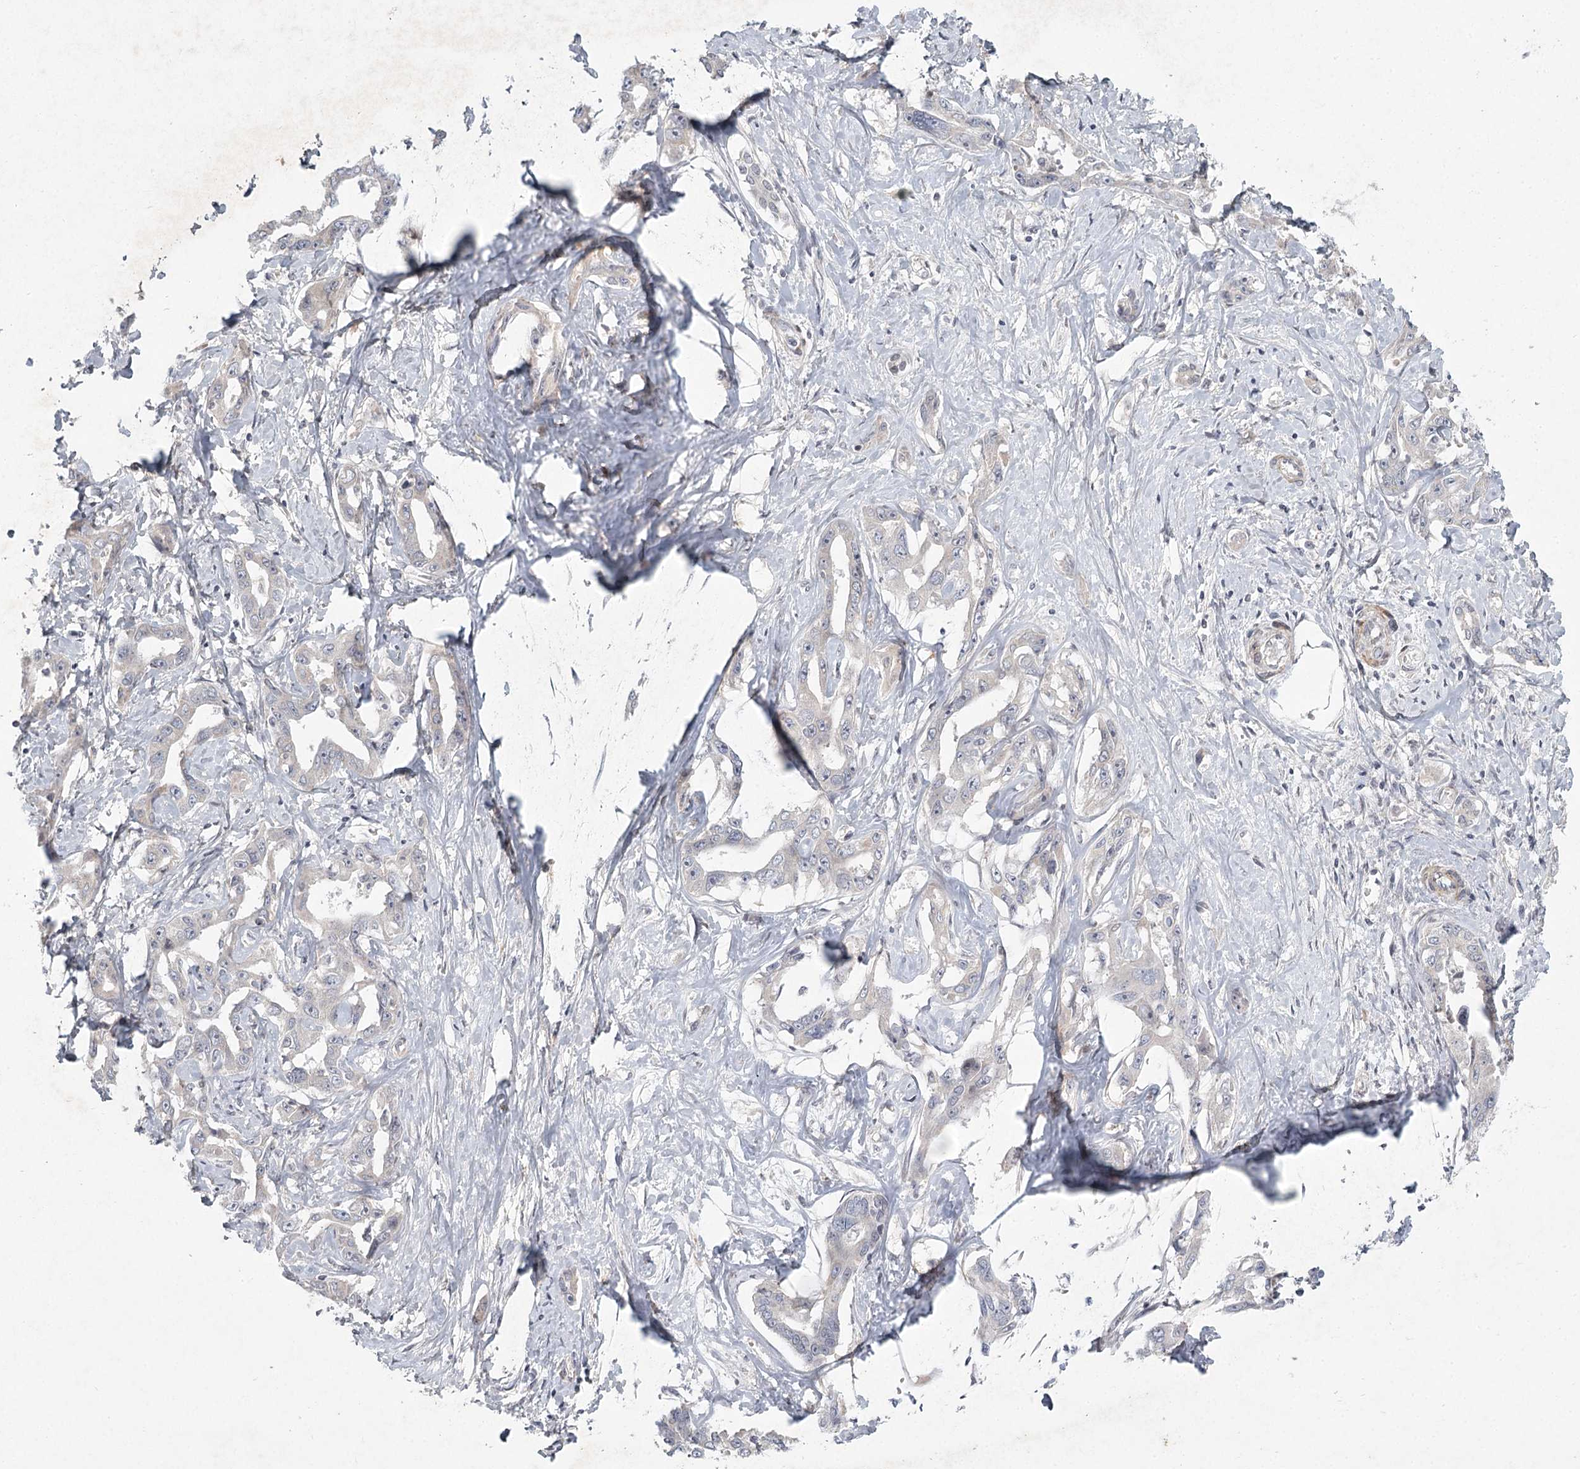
{"staining": {"intensity": "negative", "quantity": "none", "location": "none"}, "tissue": "liver cancer", "cell_type": "Tumor cells", "image_type": "cancer", "snomed": [{"axis": "morphology", "description": "Cholangiocarcinoma"}, {"axis": "topography", "description": "Liver"}], "caption": "Histopathology image shows no protein staining in tumor cells of liver cancer (cholangiocarcinoma) tissue.", "gene": "MEPE", "patient": {"sex": "male", "age": 59}}